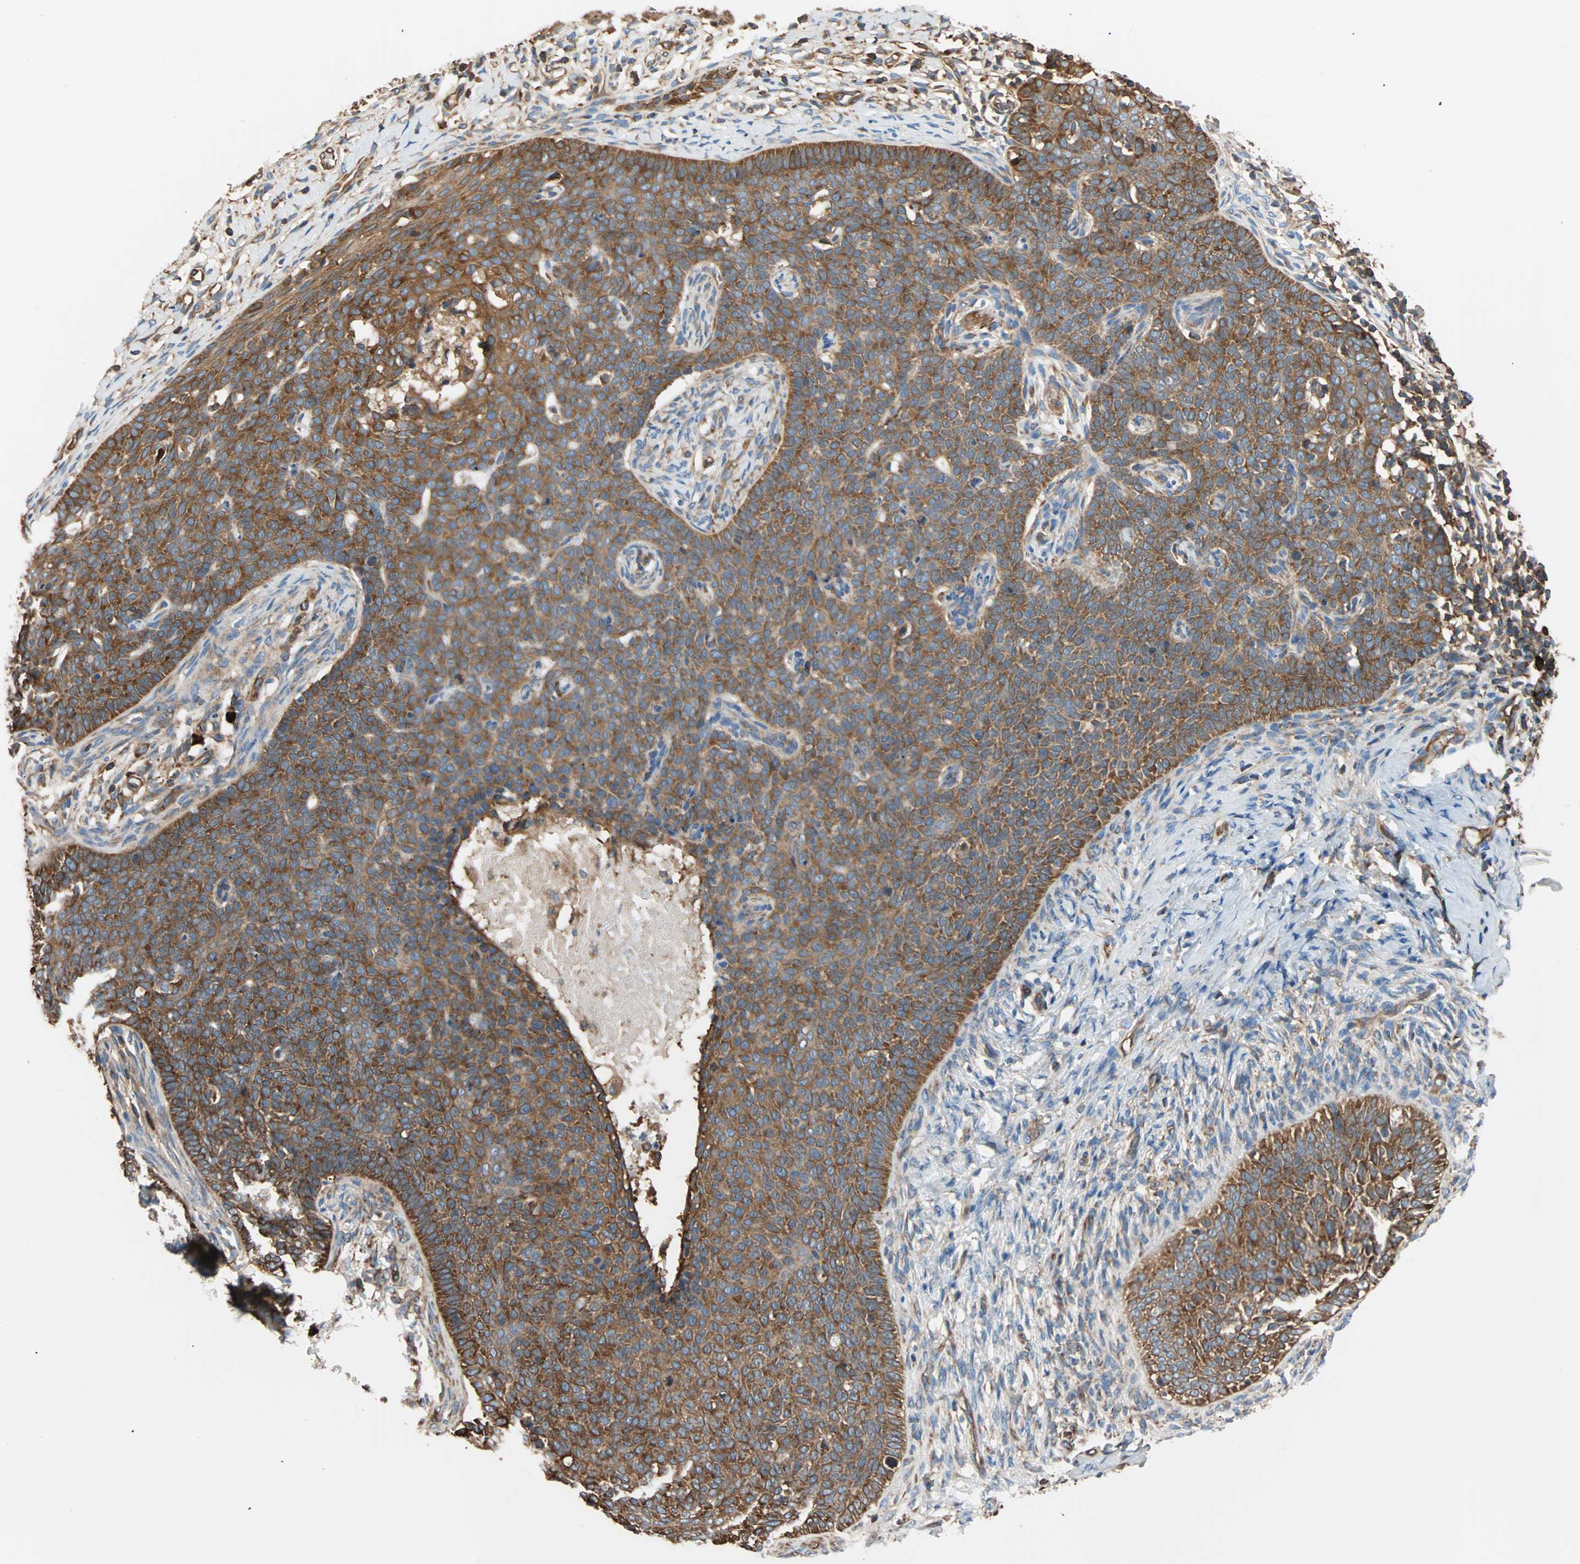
{"staining": {"intensity": "moderate", "quantity": ">75%", "location": "cytoplasmic/membranous"}, "tissue": "skin cancer", "cell_type": "Tumor cells", "image_type": "cancer", "snomed": [{"axis": "morphology", "description": "Normal tissue, NOS"}, {"axis": "morphology", "description": "Basal cell carcinoma"}, {"axis": "topography", "description": "Skin"}], "caption": "This photomicrograph demonstrates IHC staining of basal cell carcinoma (skin), with medium moderate cytoplasmic/membranous positivity in about >75% of tumor cells.", "gene": "EEF2", "patient": {"sex": "male", "age": 87}}